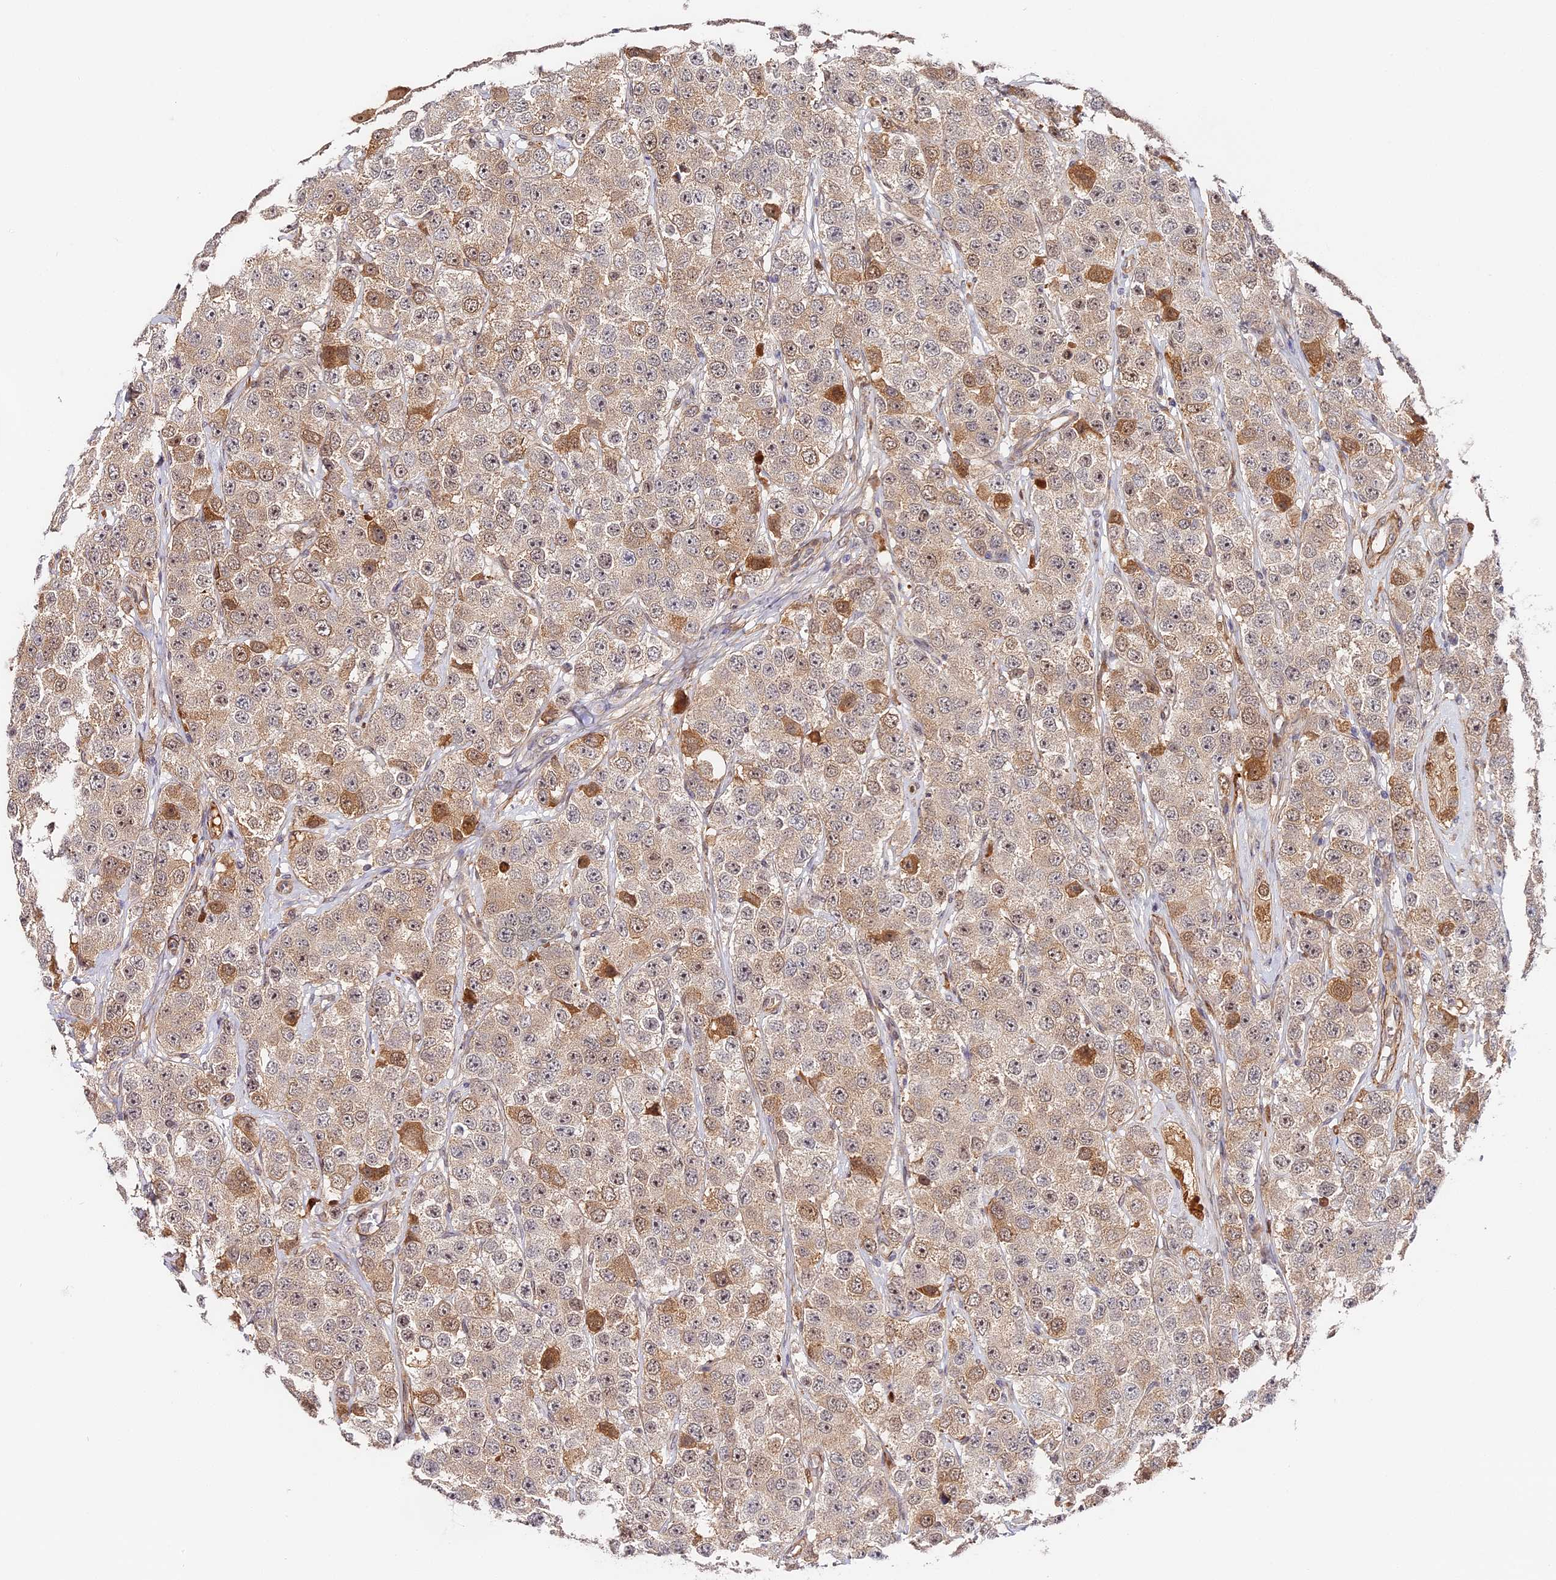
{"staining": {"intensity": "weak", "quantity": ">75%", "location": "cytoplasmic/membranous,nuclear"}, "tissue": "testis cancer", "cell_type": "Tumor cells", "image_type": "cancer", "snomed": [{"axis": "morphology", "description": "Seminoma, NOS"}, {"axis": "topography", "description": "Testis"}], "caption": "Protein expression analysis of human seminoma (testis) reveals weak cytoplasmic/membranous and nuclear positivity in approximately >75% of tumor cells.", "gene": "IMPACT", "patient": {"sex": "male", "age": 28}}